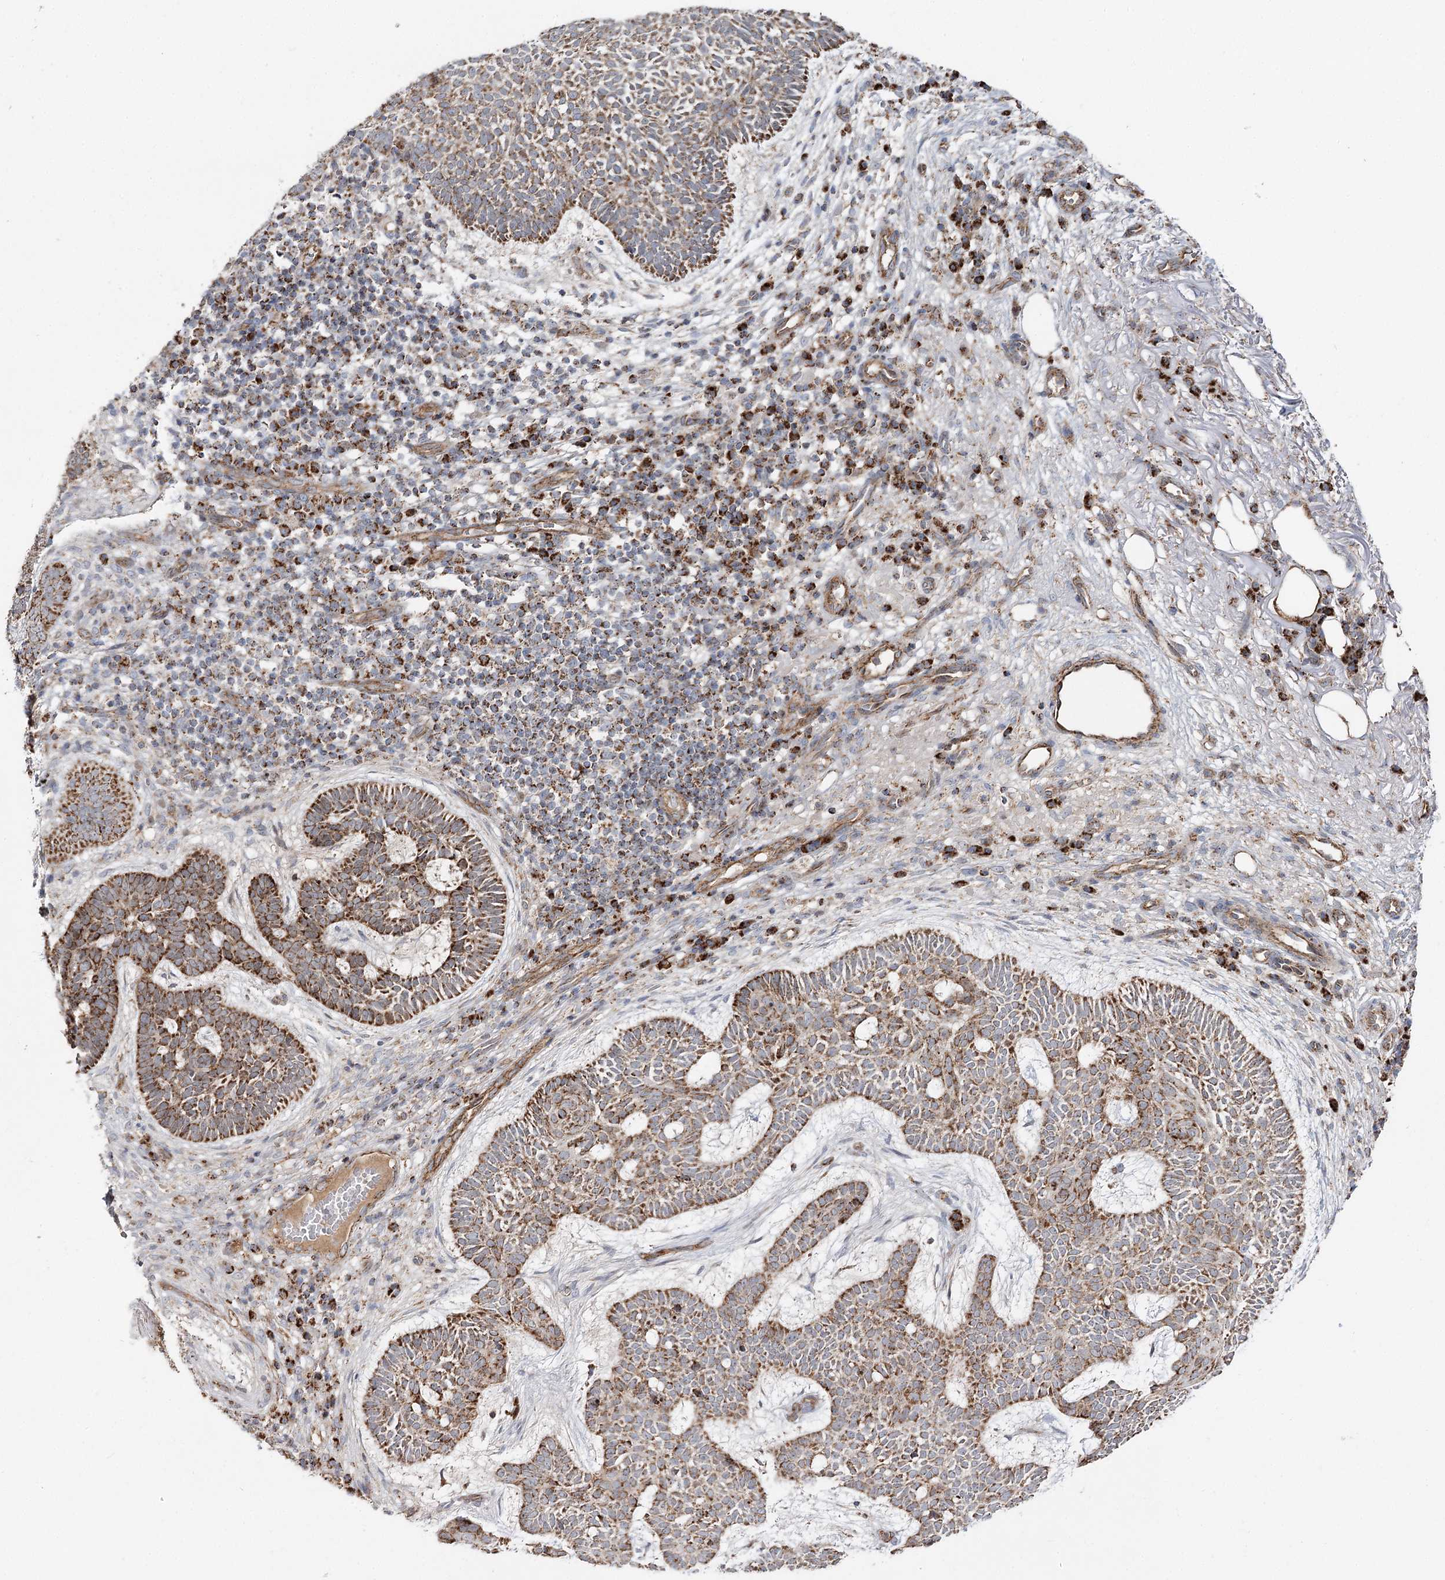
{"staining": {"intensity": "moderate", "quantity": ">75%", "location": "cytoplasmic/membranous"}, "tissue": "skin cancer", "cell_type": "Tumor cells", "image_type": "cancer", "snomed": [{"axis": "morphology", "description": "Basal cell carcinoma"}, {"axis": "topography", "description": "Skin"}], "caption": "Skin basal cell carcinoma stained with IHC demonstrates moderate cytoplasmic/membranous staining in about >75% of tumor cells.", "gene": "CBR4", "patient": {"sex": "male", "age": 85}}